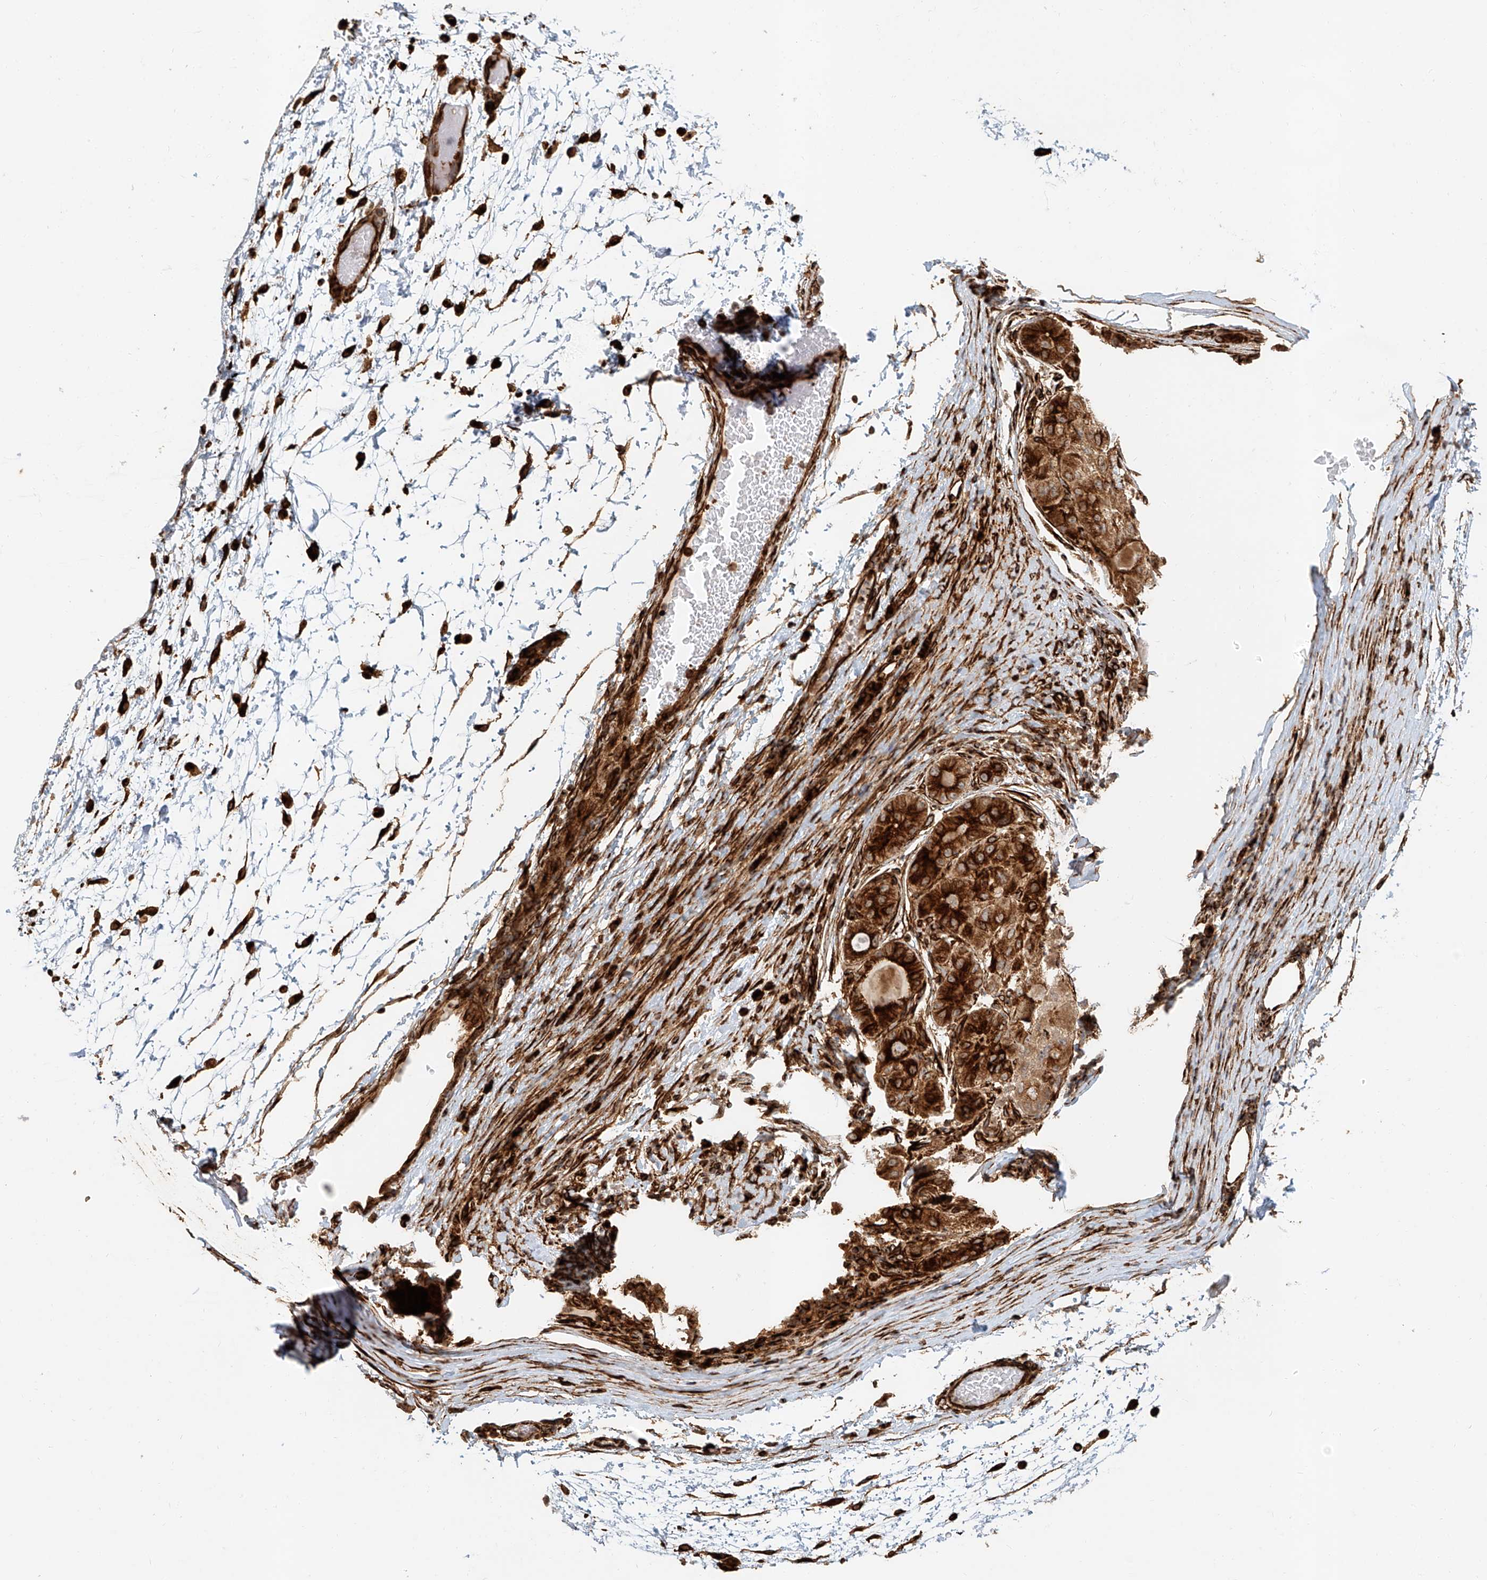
{"staining": {"intensity": "strong", "quantity": ">75%", "location": "cytoplasmic/membranous"}, "tissue": "liver cancer", "cell_type": "Tumor cells", "image_type": "cancer", "snomed": [{"axis": "morphology", "description": "Carcinoma, Hepatocellular, NOS"}, {"axis": "topography", "description": "Liver"}], "caption": "DAB (3,3'-diaminobenzidine) immunohistochemical staining of liver hepatocellular carcinoma shows strong cytoplasmic/membranous protein positivity in approximately >75% of tumor cells.", "gene": "NAP1L1", "patient": {"sex": "male", "age": 80}}